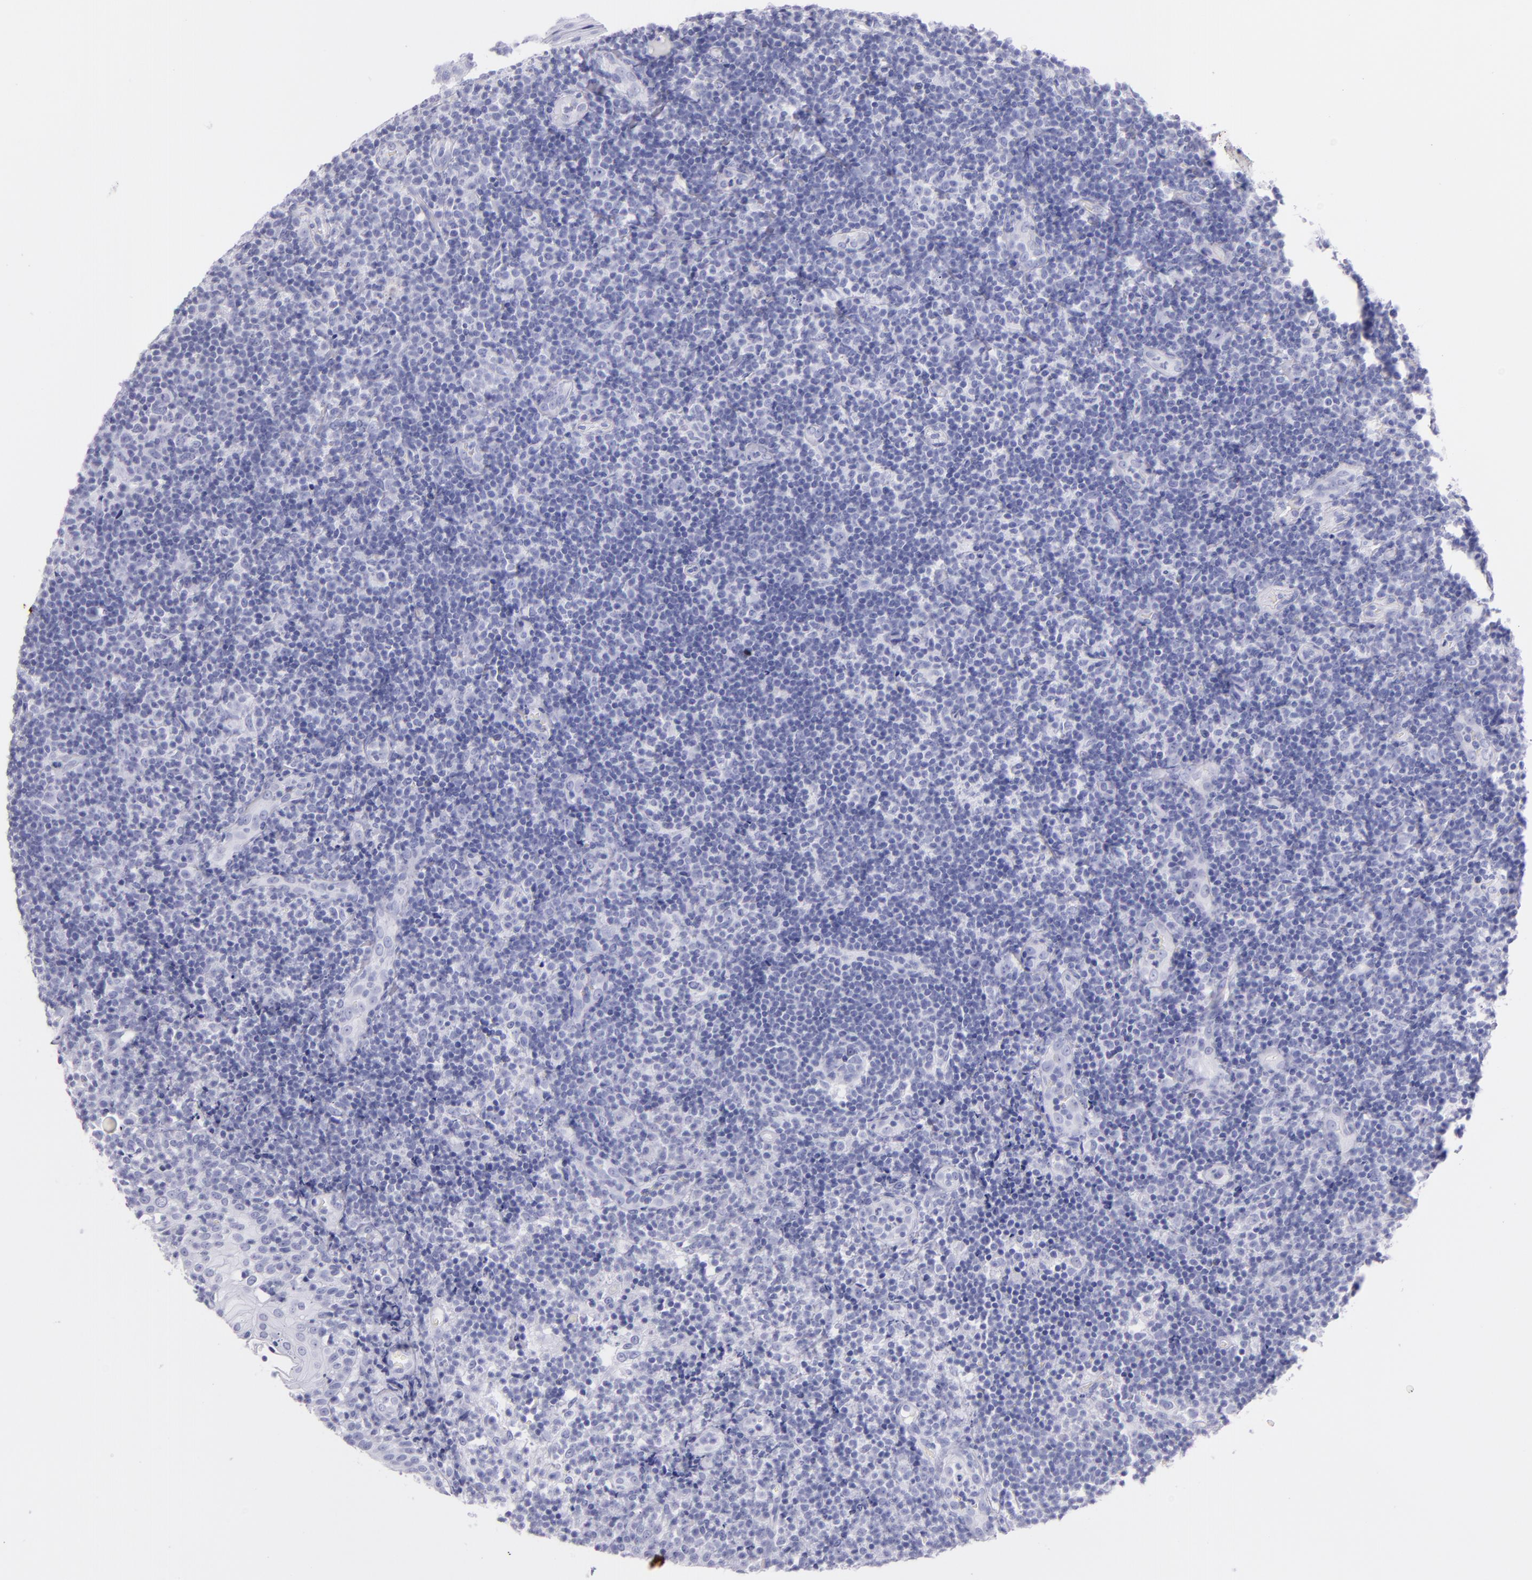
{"staining": {"intensity": "negative", "quantity": "none", "location": "none"}, "tissue": "tonsil", "cell_type": "Germinal center cells", "image_type": "normal", "snomed": [{"axis": "morphology", "description": "Normal tissue, NOS"}, {"axis": "topography", "description": "Tonsil"}], "caption": "This image is of unremarkable tonsil stained with IHC to label a protein in brown with the nuclei are counter-stained blue. There is no positivity in germinal center cells. The staining is performed using DAB (3,3'-diaminobenzidine) brown chromogen with nuclei counter-stained in using hematoxylin.", "gene": "SFTPA2", "patient": {"sex": "female", "age": 40}}